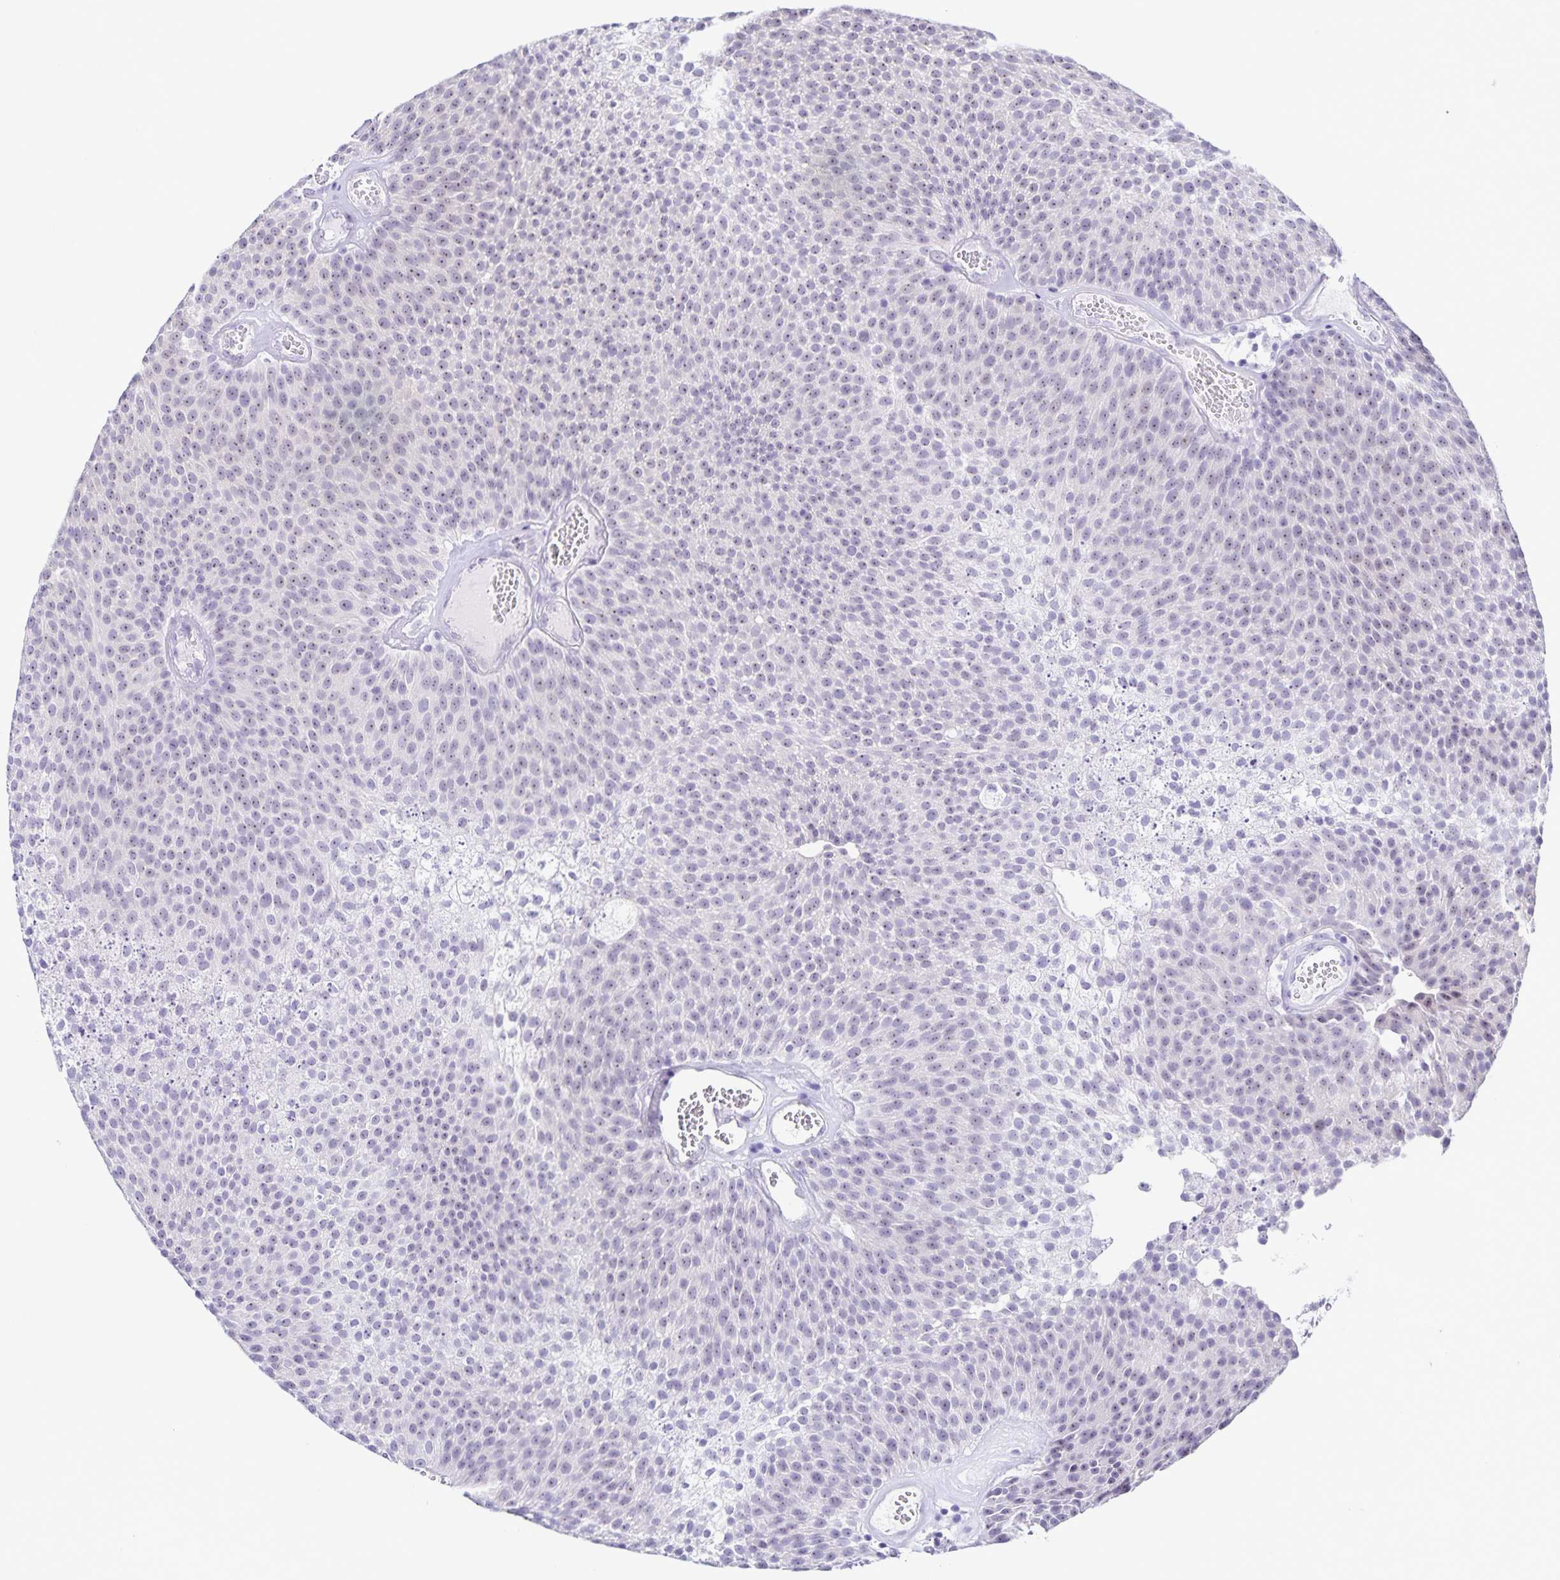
{"staining": {"intensity": "weak", "quantity": "25%-75%", "location": "nuclear"}, "tissue": "urothelial cancer", "cell_type": "Tumor cells", "image_type": "cancer", "snomed": [{"axis": "morphology", "description": "Urothelial carcinoma, Low grade"}, {"axis": "topography", "description": "Urinary bladder"}], "caption": "There is low levels of weak nuclear expression in tumor cells of low-grade urothelial carcinoma, as demonstrated by immunohistochemical staining (brown color).", "gene": "FAM170A", "patient": {"sex": "female", "age": 79}}